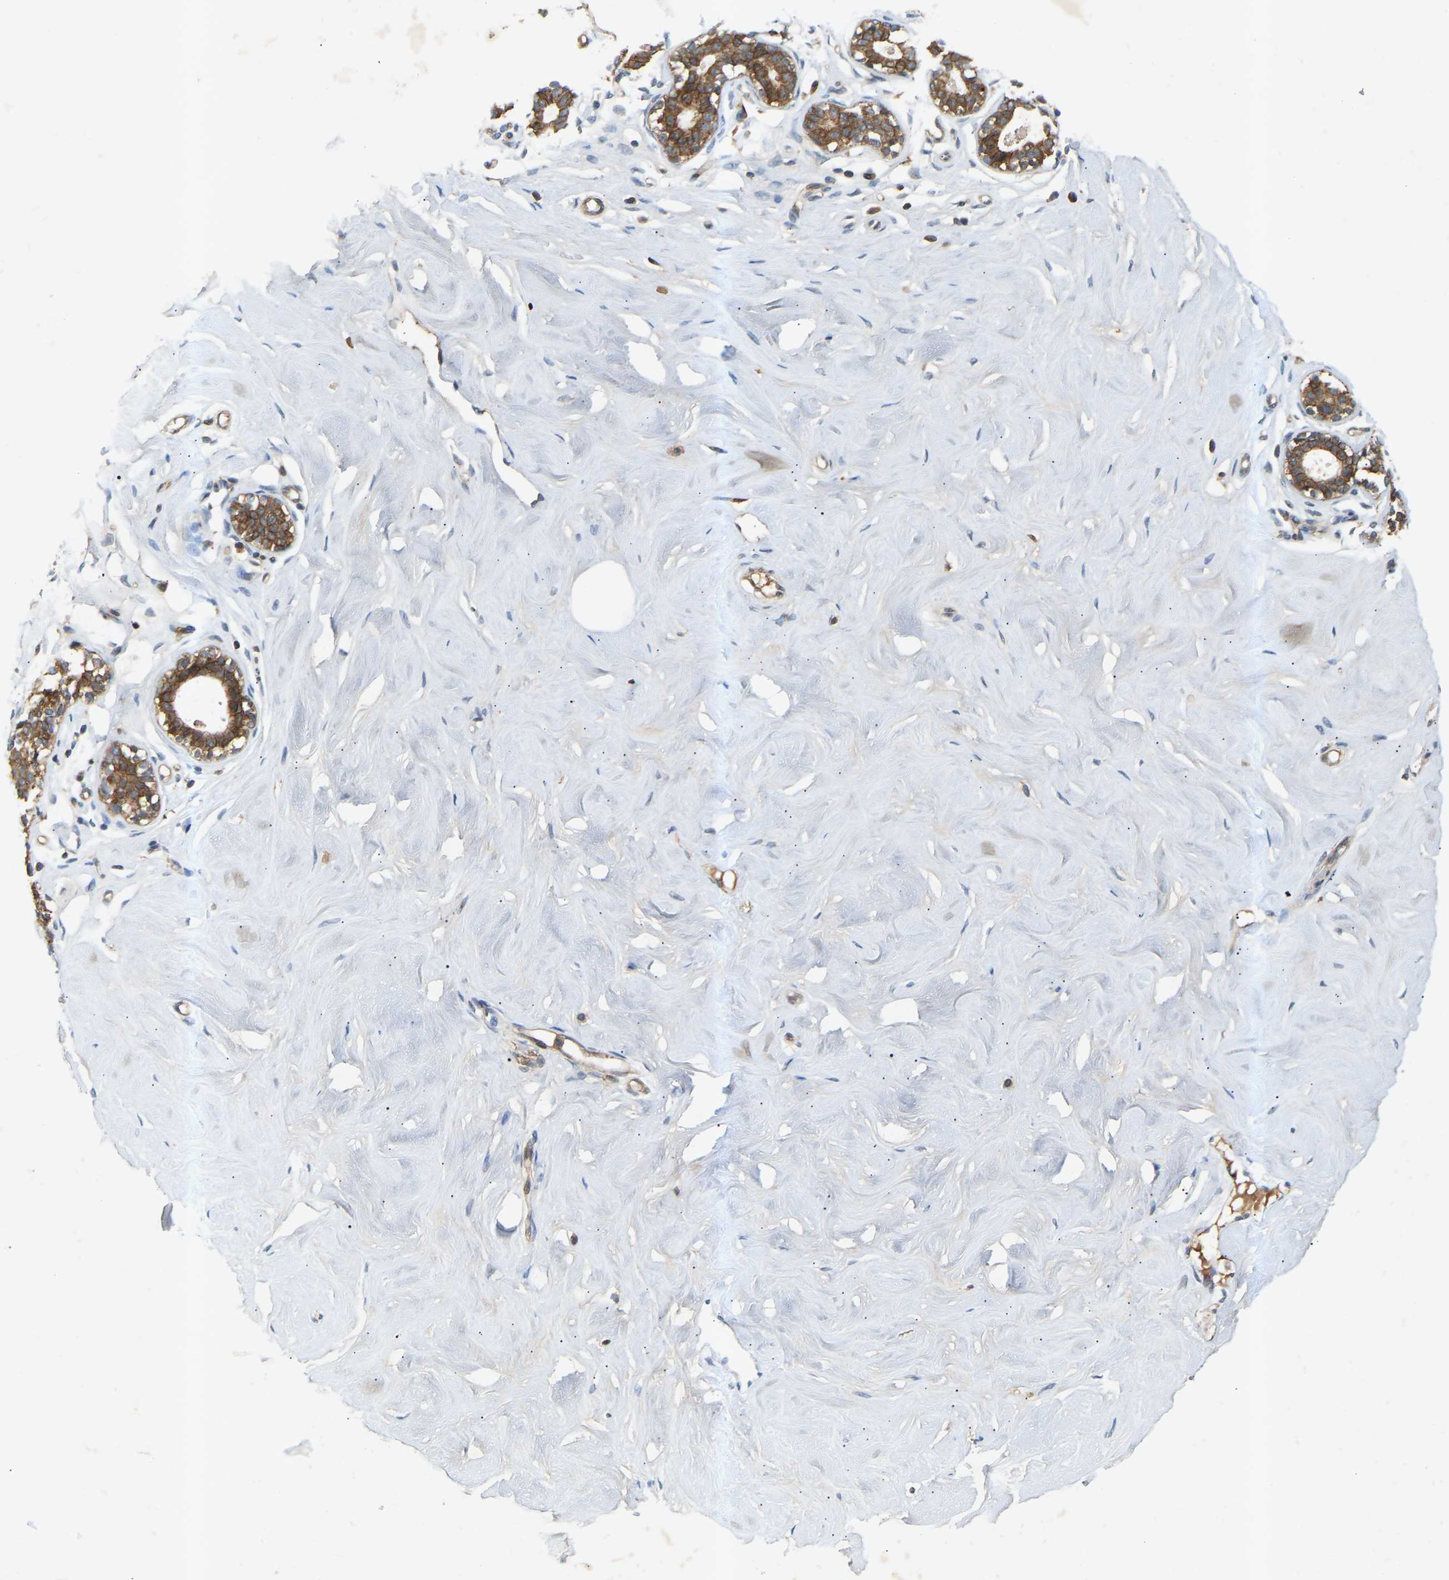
{"staining": {"intensity": "moderate", "quantity": "<25%", "location": "cytoplasmic/membranous"}, "tissue": "breast", "cell_type": "Adipocytes", "image_type": "normal", "snomed": [{"axis": "morphology", "description": "Normal tissue, NOS"}, {"axis": "topography", "description": "Breast"}], "caption": "An IHC histopathology image of unremarkable tissue is shown. Protein staining in brown shows moderate cytoplasmic/membranous positivity in breast within adipocytes. The staining was performed using DAB to visualize the protein expression in brown, while the nuclei were stained in blue with hematoxylin (Magnification: 20x).", "gene": "ATP5MF", "patient": {"sex": "female", "age": 23}}